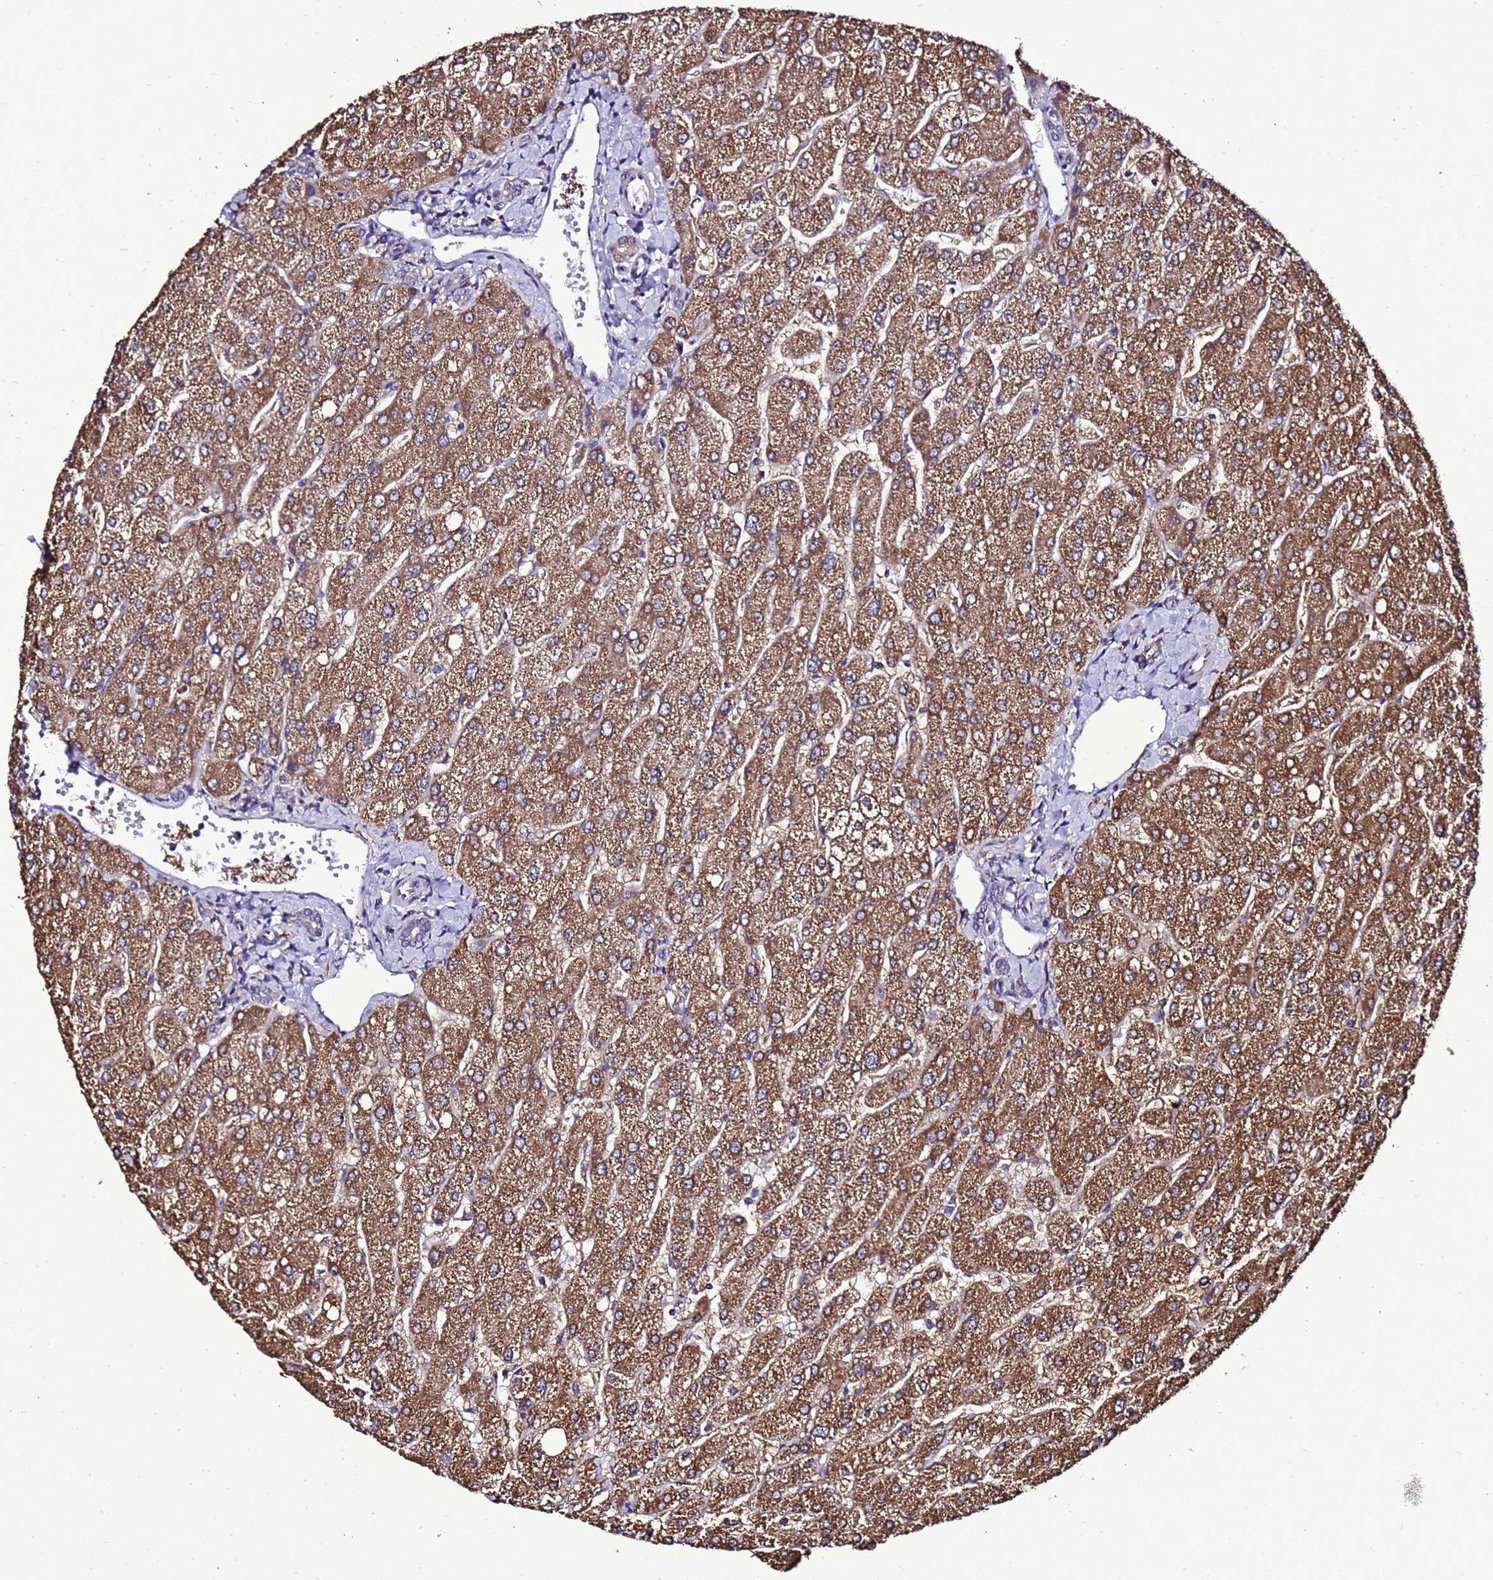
{"staining": {"intensity": "moderate", "quantity": "<25%", "location": "cytoplasmic/membranous"}, "tissue": "liver", "cell_type": "Cholangiocytes", "image_type": "normal", "snomed": [{"axis": "morphology", "description": "Normal tissue, NOS"}, {"axis": "topography", "description": "Liver"}], "caption": "Immunohistochemistry staining of unremarkable liver, which exhibits low levels of moderate cytoplasmic/membranous staining in about <25% of cholangiocytes indicating moderate cytoplasmic/membranous protein expression. The staining was performed using DAB (brown) for protein detection and nuclei were counterstained in hematoxylin (blue).", "gene": "ZNF329", "patient": {"sex": "male", "age": 55}}